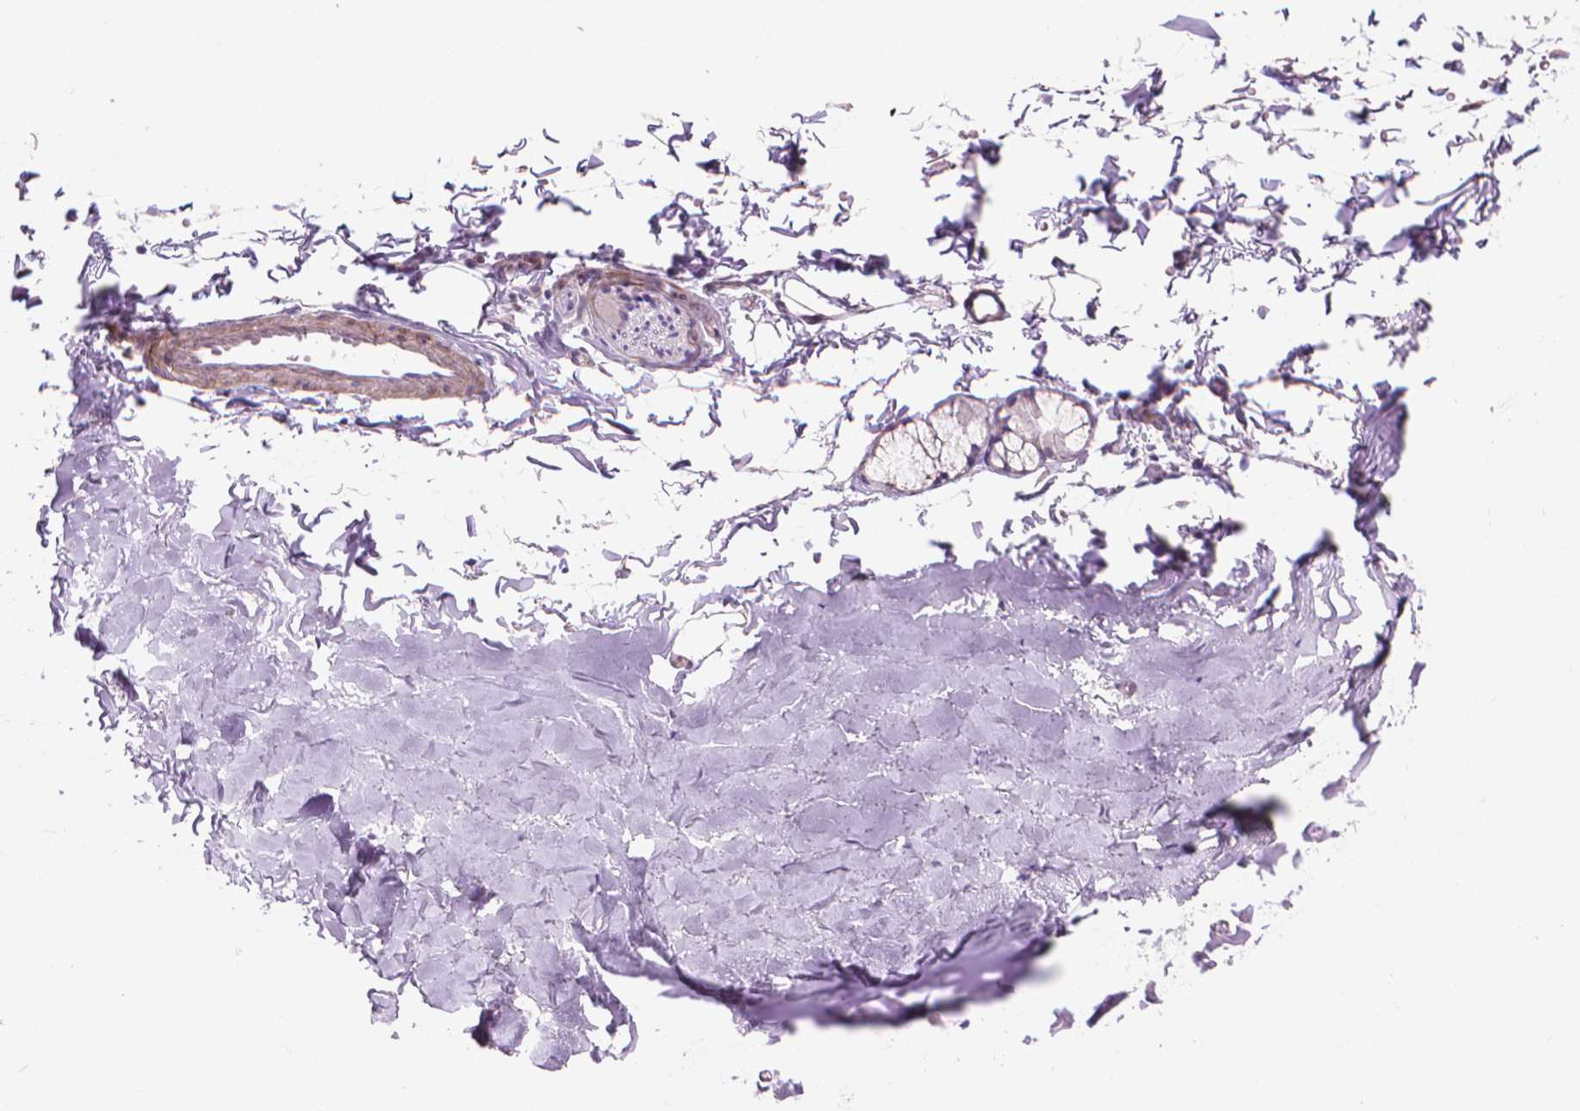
{"staining": {"intensity": "negative", "quantity": "none", "location": "none"}, "tissue": "adipose tissue", "cell_type": "Adipocytes", "image_type": "normal", "snomed": [{"axis": "morphology", "description": "Normal tissue, NOS"}, {"axis": "topography", "description": "Cartilage tissue"}, {"axis": "topography", "description": "Bronchus"}], "caption": "Immunohistochemical staining of benign adipose tissue demonstrates no significant staining in adipocytes. Nuclei are stained in blue.", "gene": "GSDMA", "patient": {"sex": "female", "age": 79}}